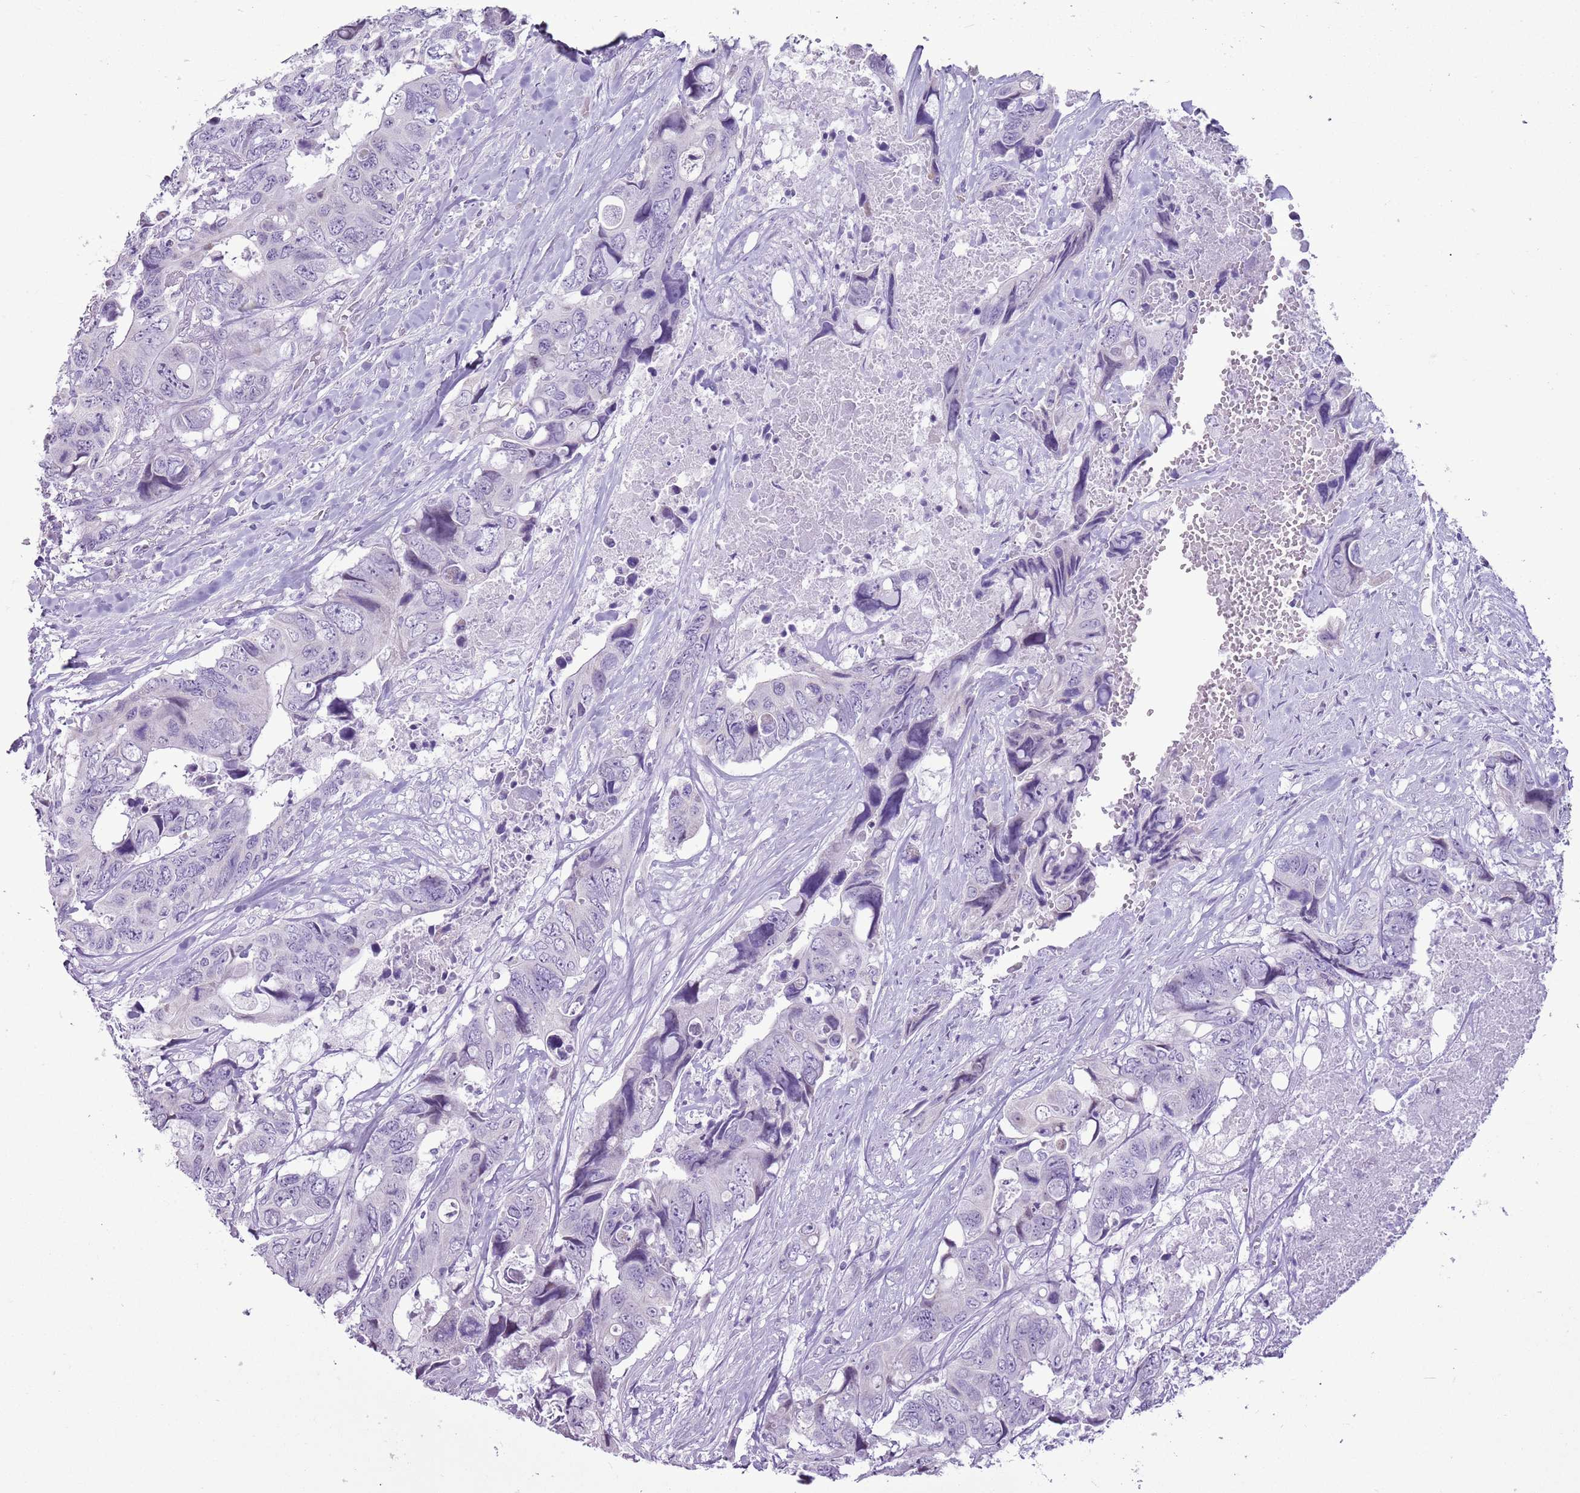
{"staining": {"intensity": "negative", "quantity": "none", "location": "none"}, "tissue": "colorectal cancer", "cell_type": "Tumor cells", "image_type": "cancer", "snomed": [{"axis": "morphology", "description": "Adenocarcinoma, NOS"}, {"axis": "topography", "description": "Rectum"}], "caption": "Colorectal adenocarcinoma stained for a protein using immunohistochemistry displays no expression tumor cells.", "gene": "RPL3L", "patient": {"sex": "male", "age": 57}}